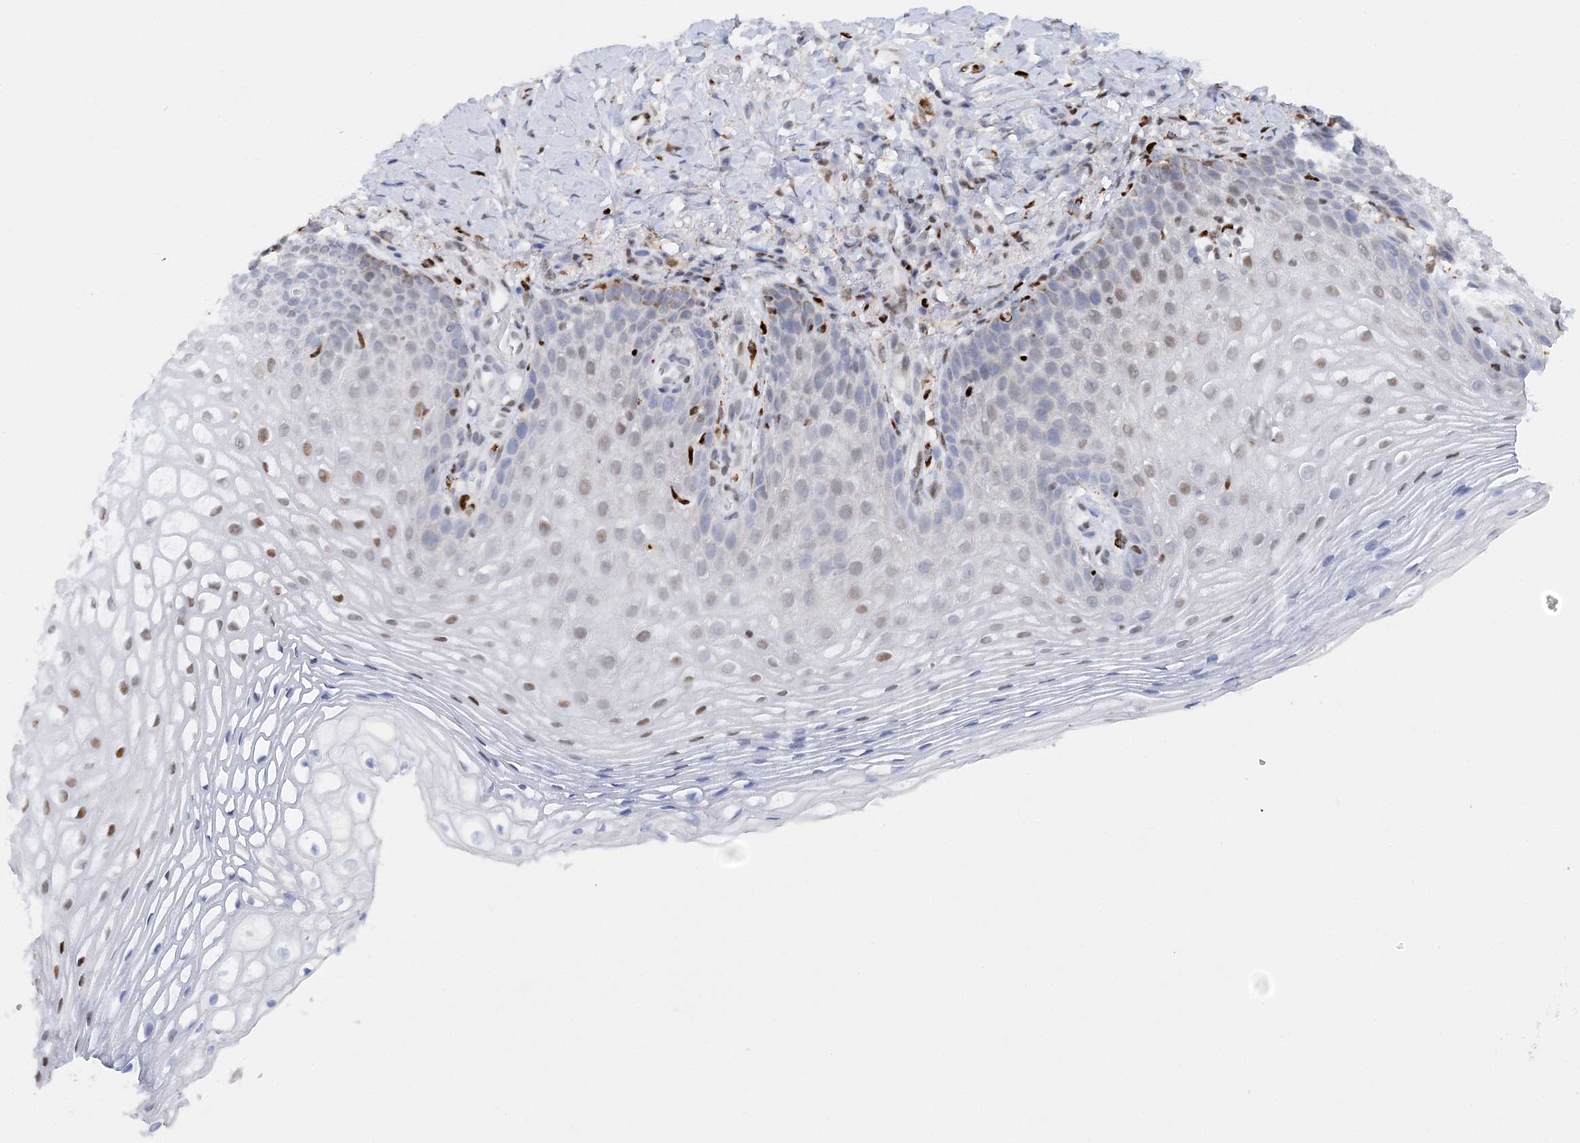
{"staining": {"intensity": "moderate", "quantity": "<25%", "location": "cytoplasmic/membranous,nuclear"}, "tissue": "vagina", "cell_type": "Squamous epithelial cells", "image_type": "normal", "snomed": [{"axis": "morphology", "description": "Normal tissue, NOS"}, {"axis": "topography", "description": "Vagina"}], "caption": "Immunohistochemistry of normal human vagina demonstrates low levels of moderate cytoplasmic/membranous,nuclear staining in about <25% of squamous epithelial cells. The protein is stained brown, and the nuclei are stained in blue (DAB (3,3'-diaminobenzidine) IHC with brightfield microscopy, high magnification).", "gene": "NIT2", "patient": {"sex": "female", "age": 60}}